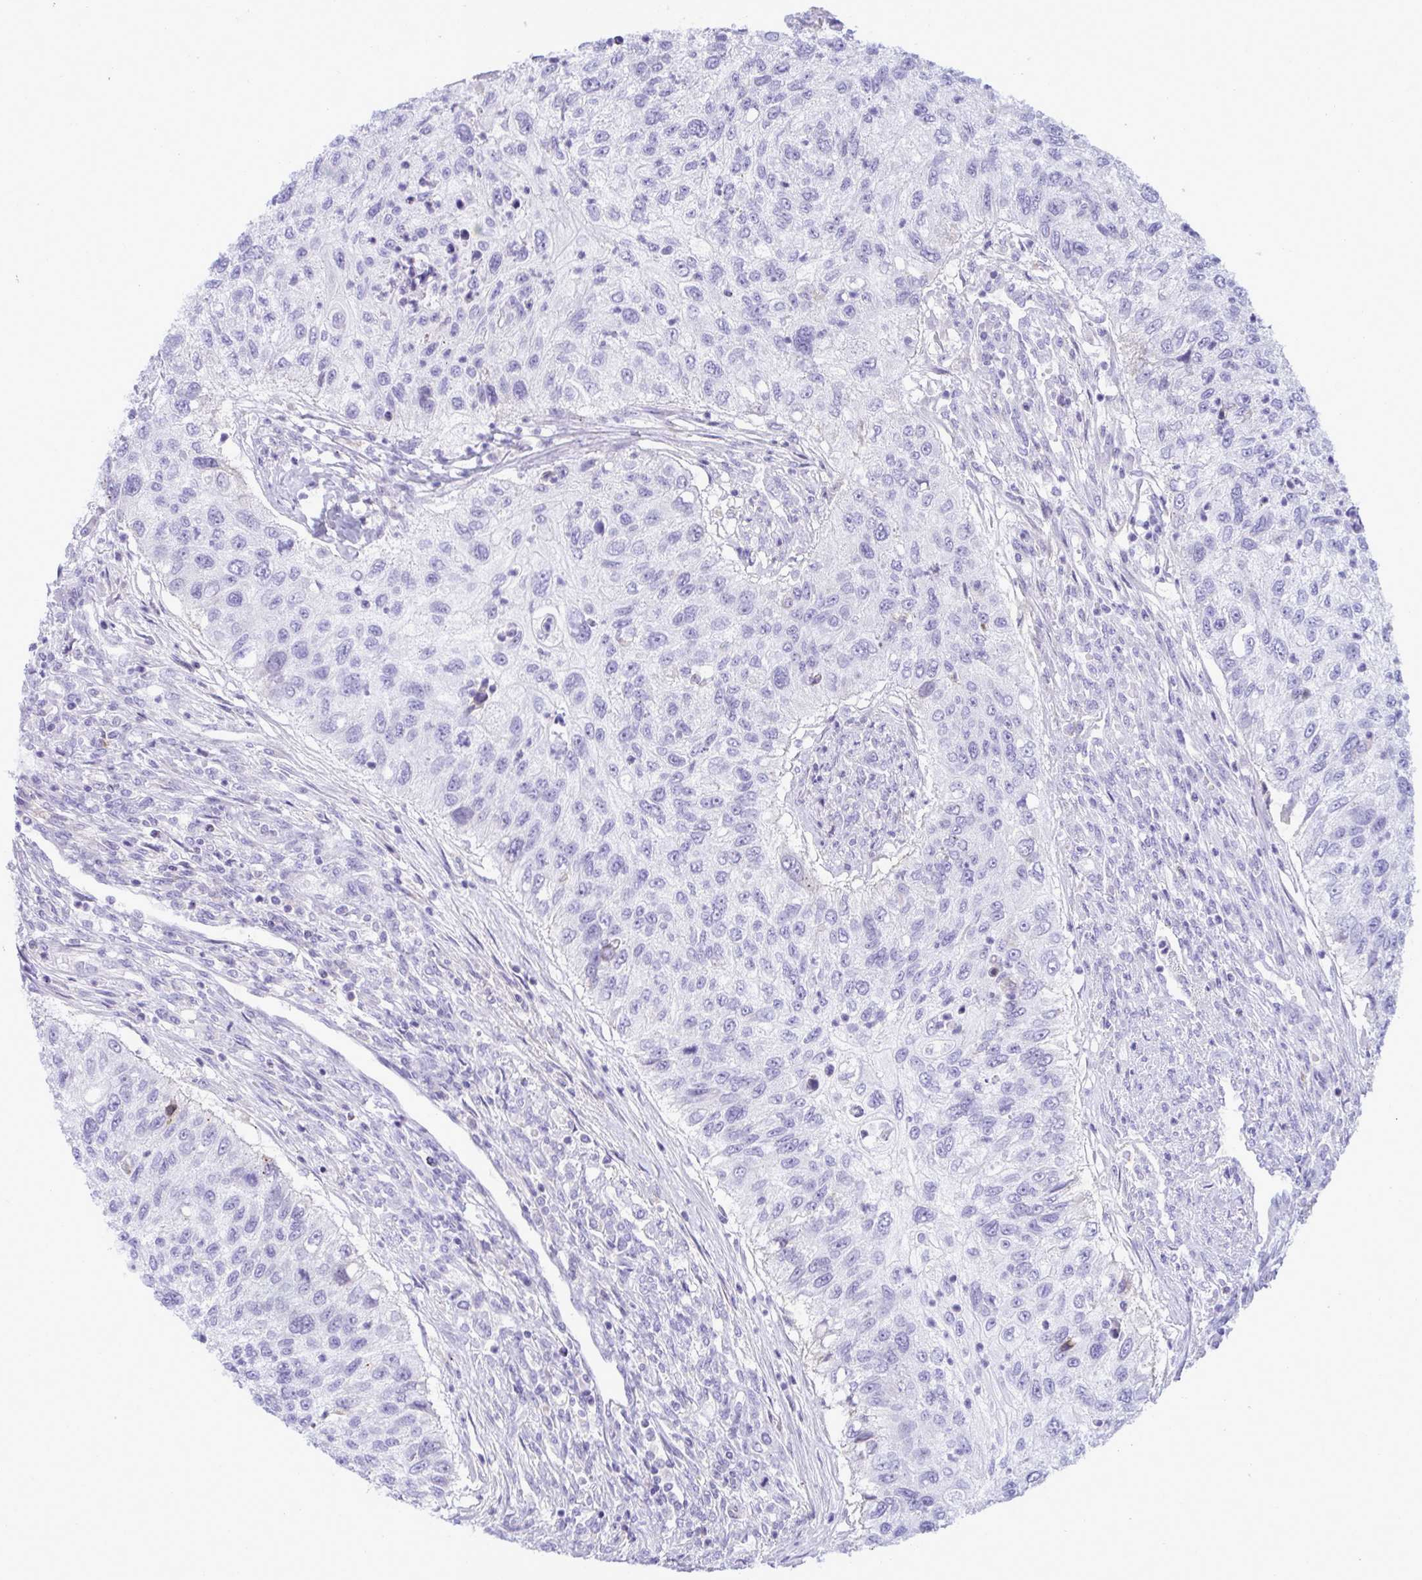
{"staining": {"intensity": "negative", "quantity": "none", "location": "none"}, "tissue": "urothelial cancer", "cell_type": "Tumor cells", "image_type": "cancer", "snomed": [{"axis": "morphology", "description": "Urothelial carcinoma, High grade"}, {"axis": "topography", "description": "Urinary bladder"}], "caption": "Urothelial cancer was stained to show a protein in brown. There is no significant expression in tumor cells.", "gene": "RGPD5", "patient": {"sex": "female", "age": 60}}